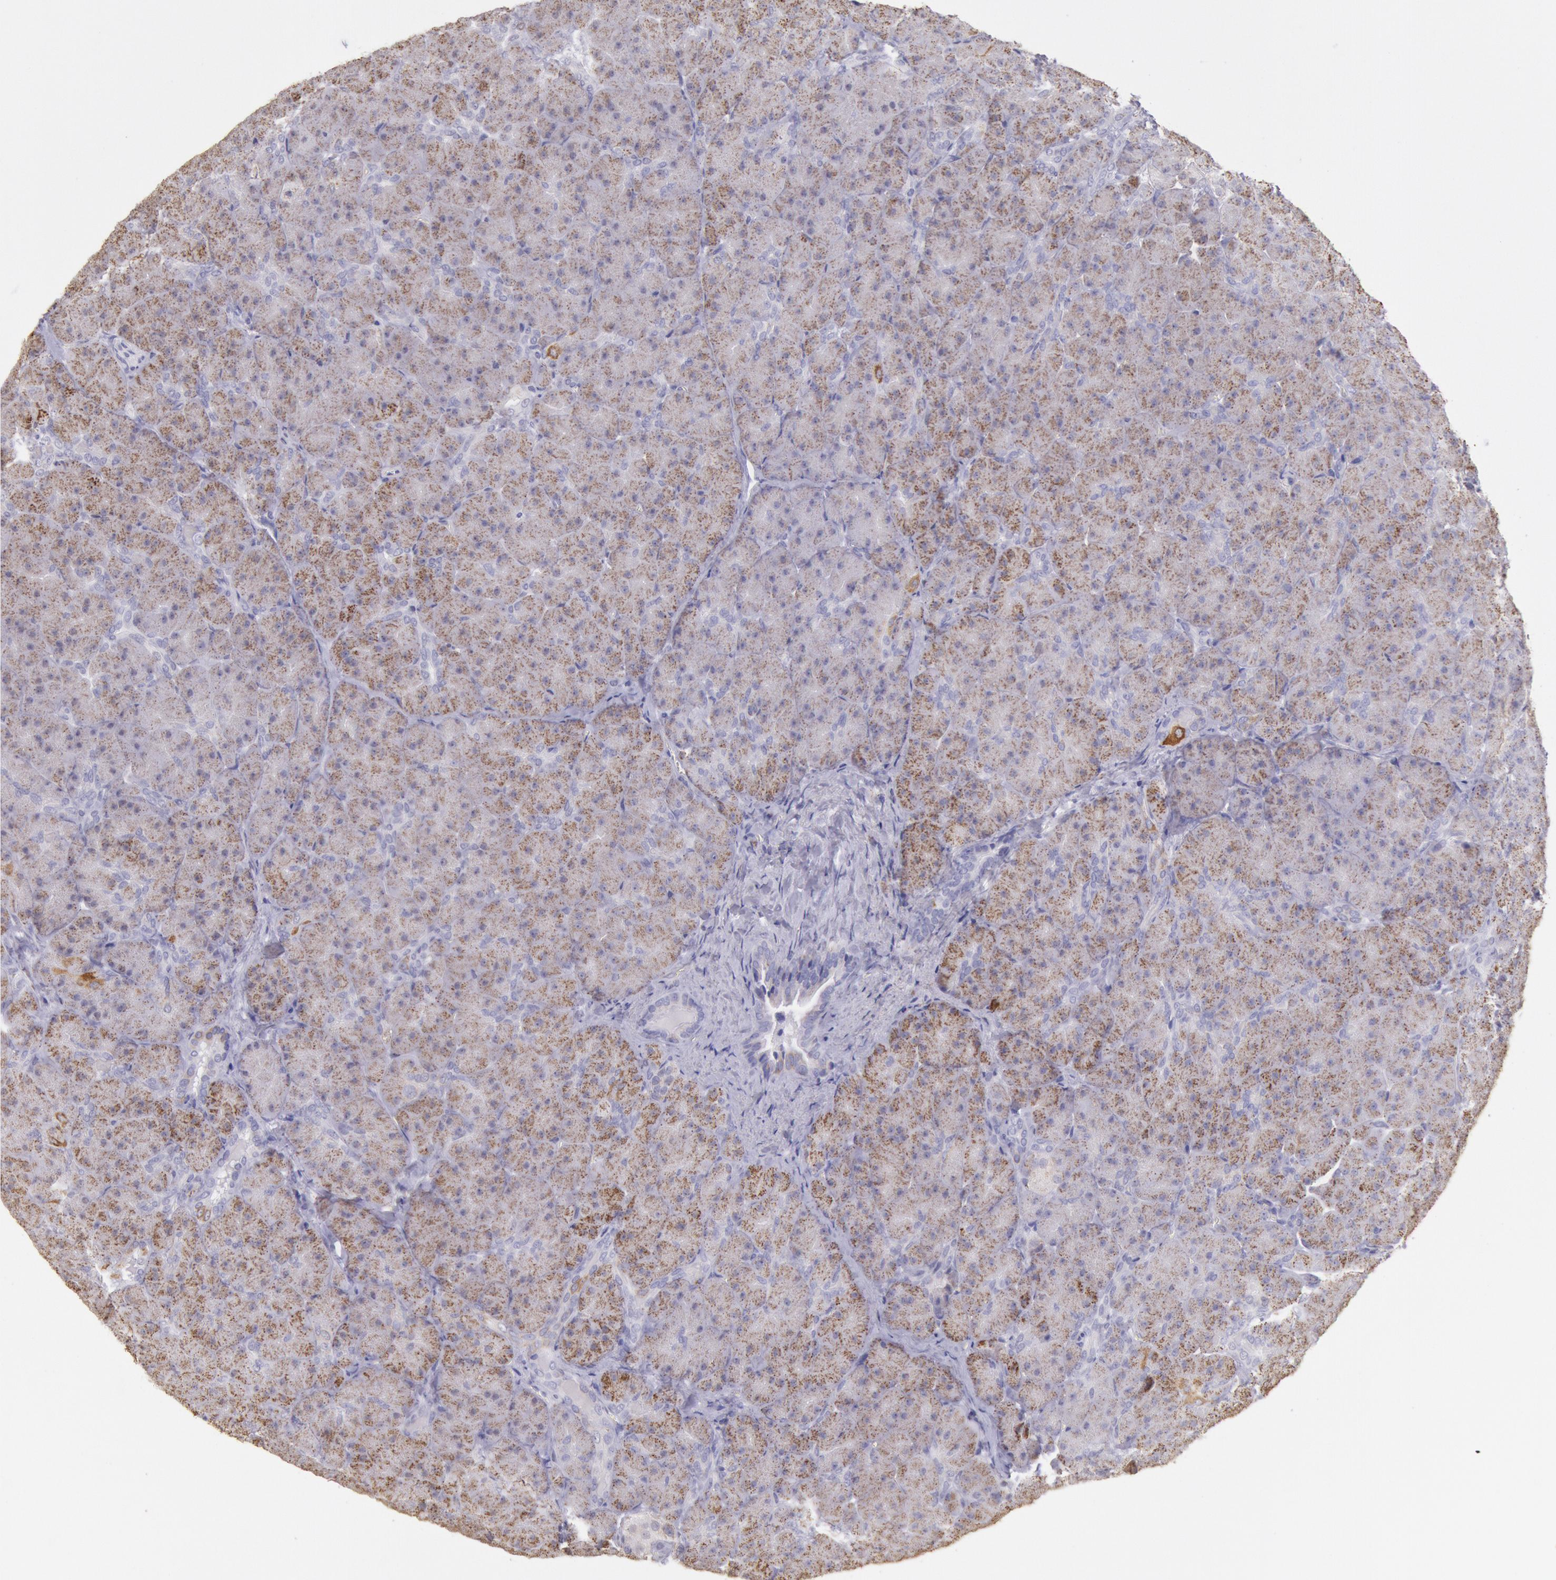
{"staining": {"intensity": "moderate", "quantity": "25%-75%", "location": "cytoplasmic/membranous"}, "tissue": "pancreas", "cell_type": "Exocrine glandular cells", "image_type": "normal", "snomed": [{"axis": "morphology", "description": "Normal tissue, NOS"}, {"axis": "topography", "description": "Pancreas"}], "caption": "IHC (DAB (3,3'-diaminobenzidine)) staining of unremarkable human pancreas reveals moderate cytoplasmic/membranous protein staining in about 25%-75% of exocrine glandular cells.", "gene": "FRMD6", "patient": {"sex": "male", "age": 66}}